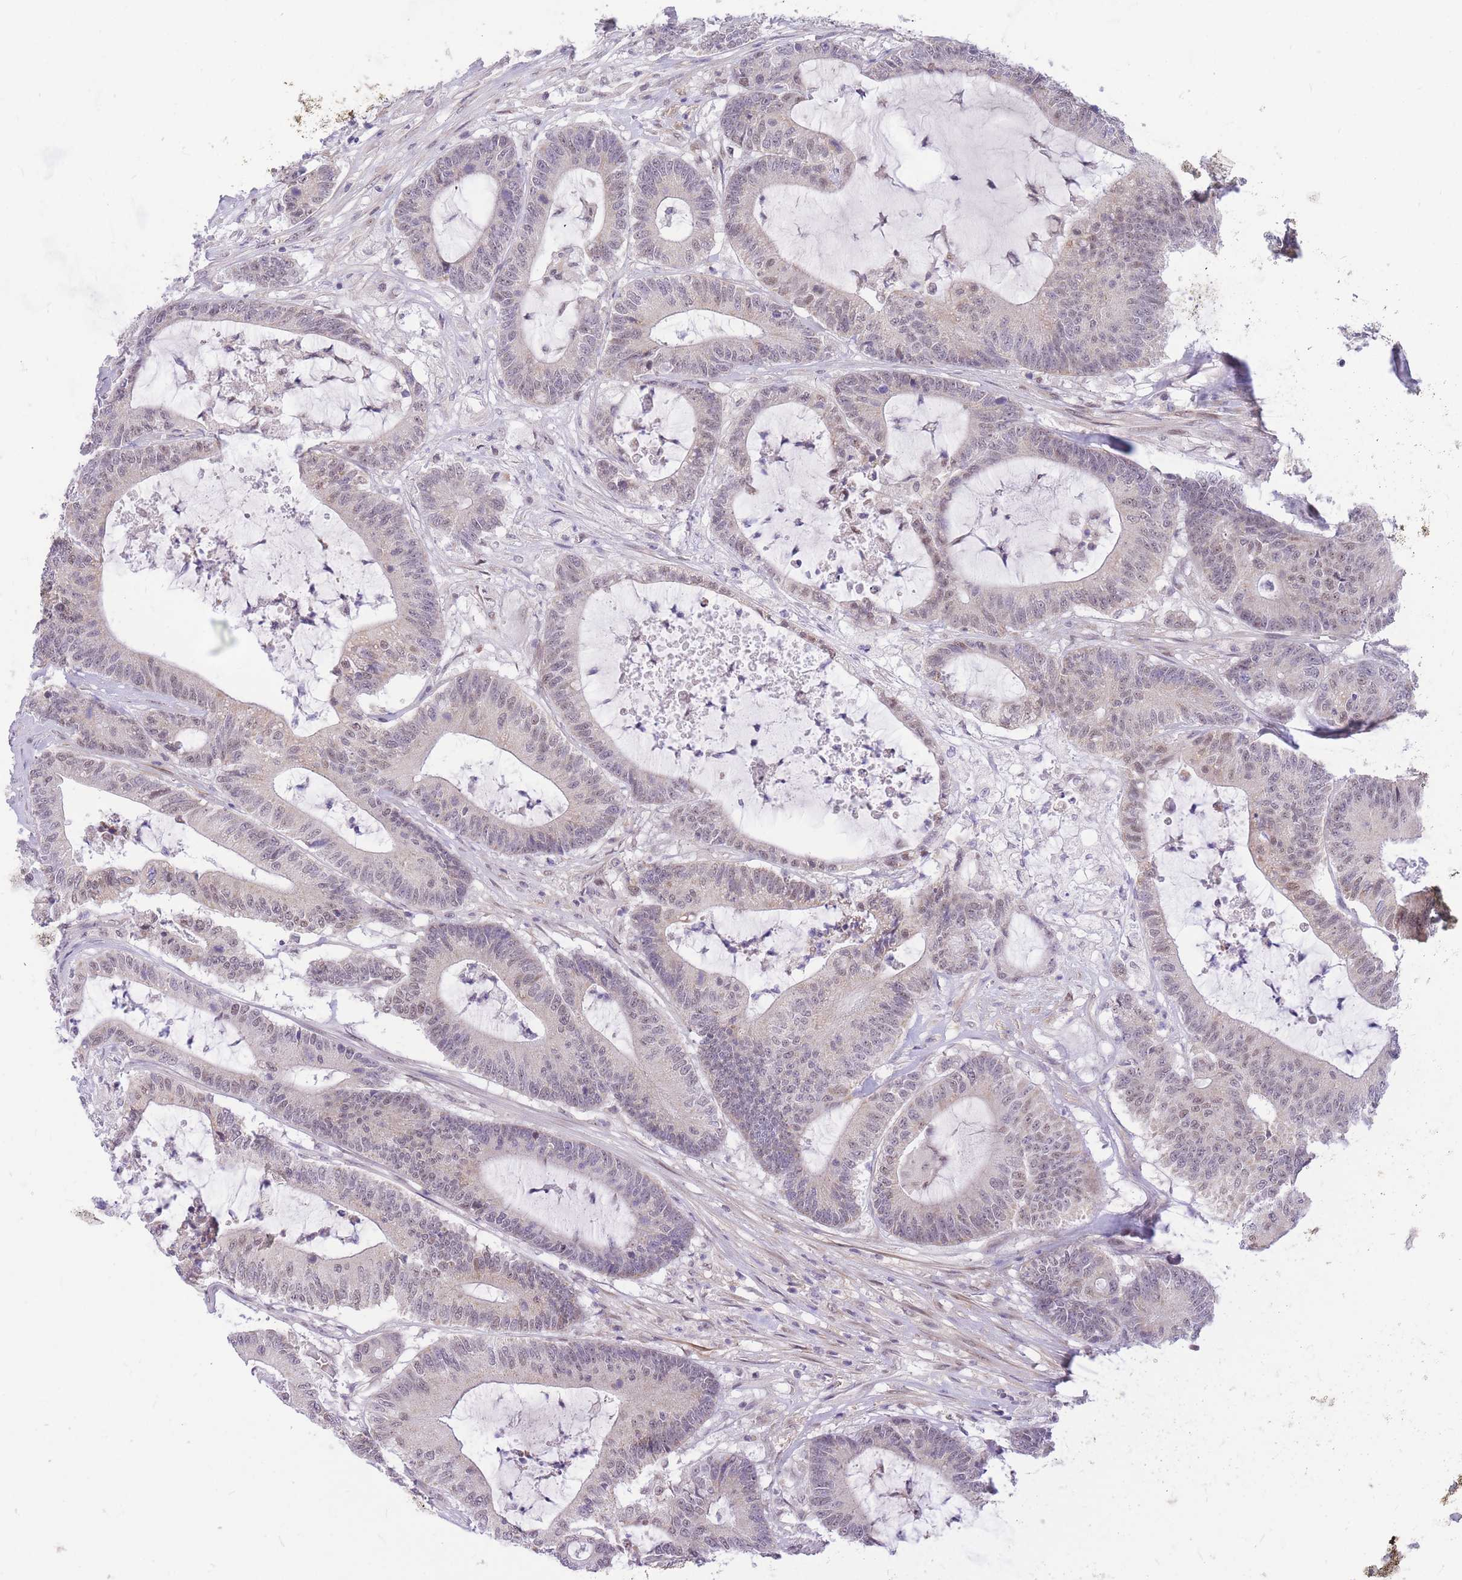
{"staining": {"intensity": "weak", "quantity": "<25%", "location": "nuclear"}, "tissue": "colorectal cancer", "cell_type": "Tumor cells", "image_type": "cancer", "snomed": [{"axis": "morphology", "description": "Adenocarcinoma, NOS"}, {"axis": "topography", "description": "Colon"}], "caption": "Human colorectal cancer (adenocarcinoma) stained for a protein using immunohistochemistry reveals no staining in tumor cells.", "gene": "MINDY2", "patient": {"sex": "female", "age": 84}}